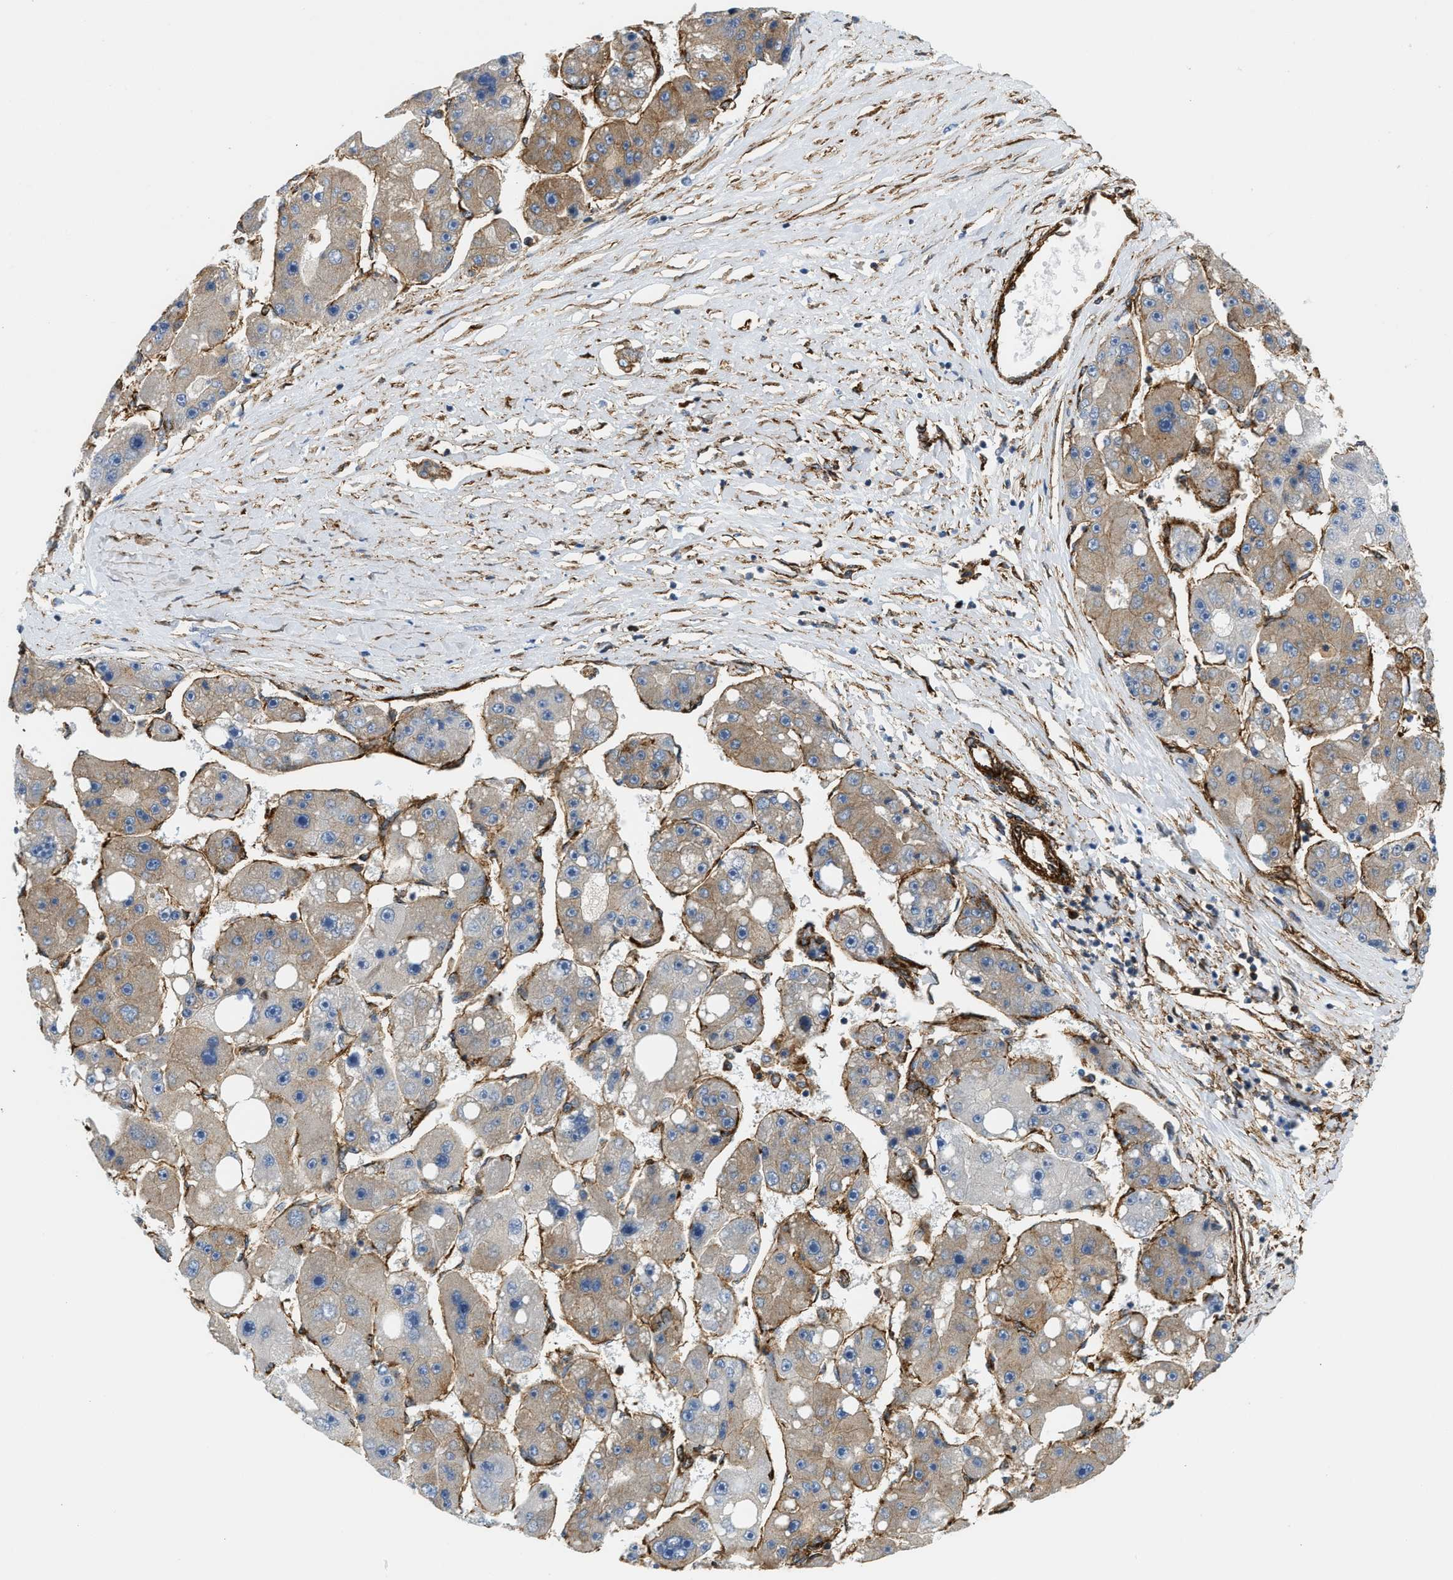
{"staining": {"intensity": "weak", "quantity": "<25%", "location": "cytoplasmic/membranous"}, "tissue": "liver cancer", "cell_type": "Tumor cells", "image_type": "cancer", "snomed": [{"axis": "morphology", "description": "Carcinoma, Hepatocellular, NOS"}, {"axis": "topography", "description": "Liver"}], "caption": "High power microscopy photomicrograph of an immunohistochemistry image of liver hepatocellular carcinoma, revealing no significant expression in tumor cells.", "gene": "HIP1", "patient": {"sex": "female", "age": 61}}